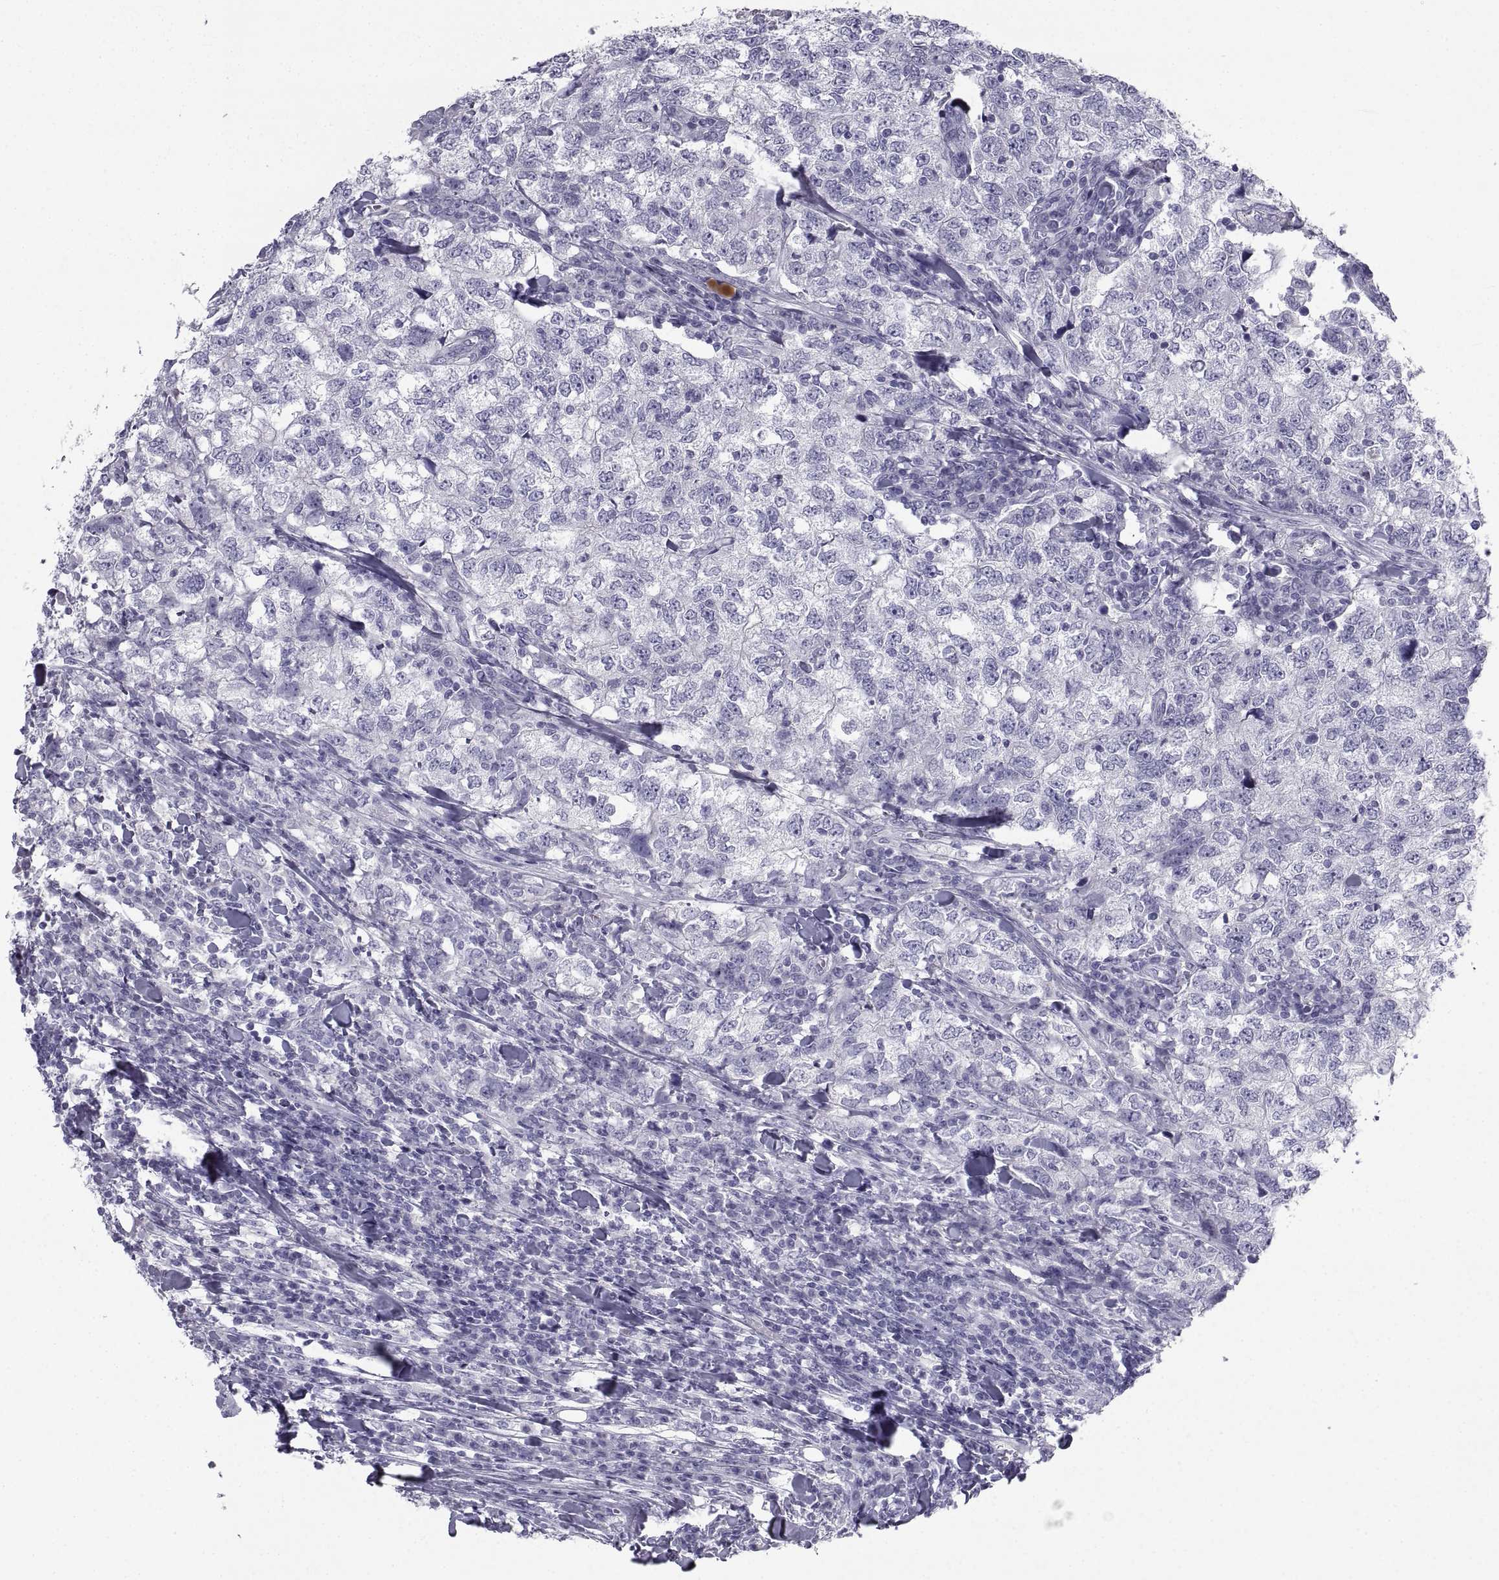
{"staining": {"intensity": "negative", "quantity": "none", "location": "none"}, "tissue": "breast cancer", "cell_type": "Tumor cells", "image_type": "cancer", "snomed": [{"axis": "morphology", "description": "Duct carcinoma"}, {"axis": "topography", "description": "Breast"}], "caption": "The photomicrograph exhibits no significant staining in tumor cells of intraductal carcinoma (breast).", "gene": "PCSK1N", "patient": {"sex": "female", "age": 30}}